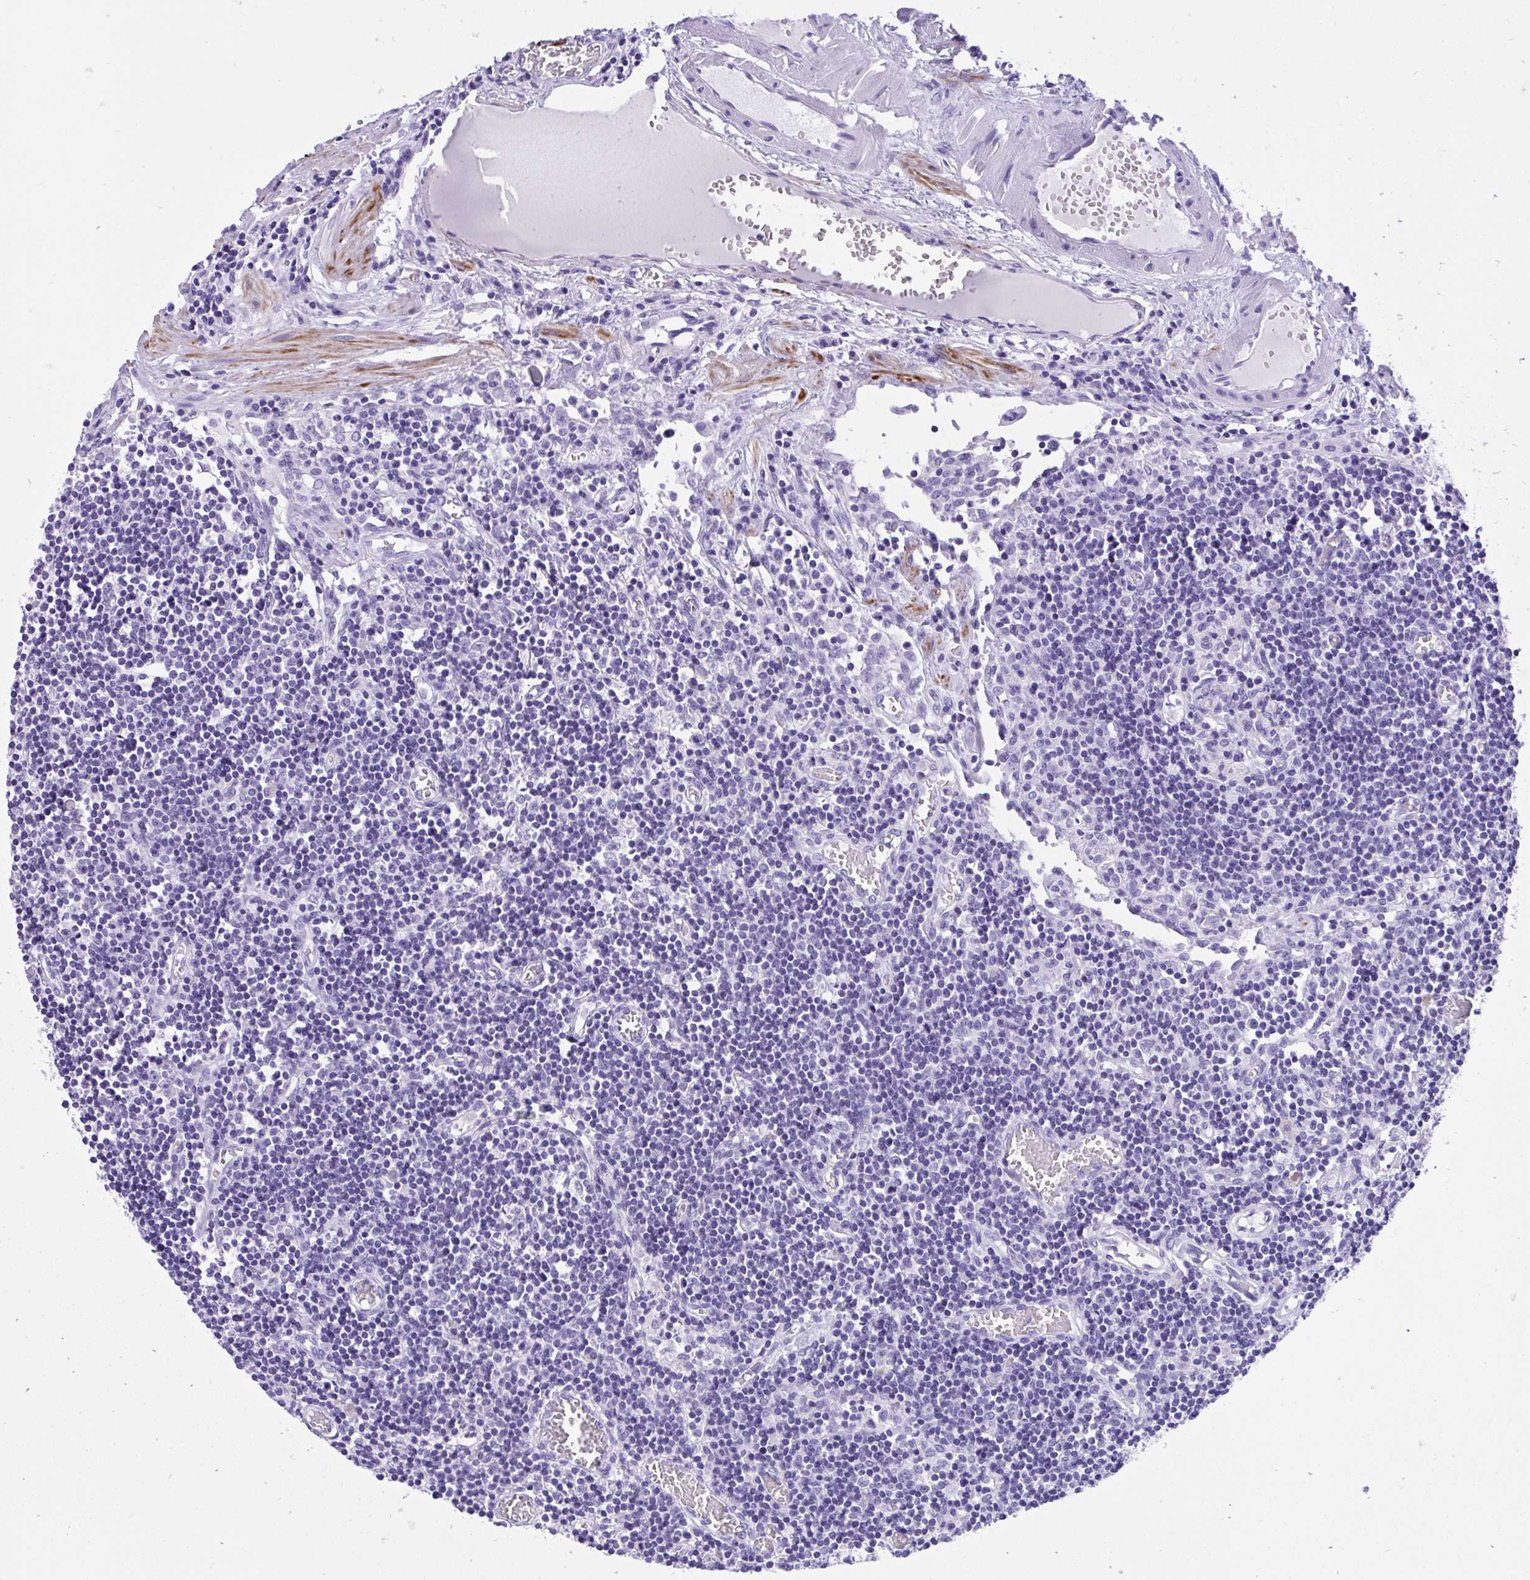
{"staining": {"intensity": "negative", "quantity": "none", "location": "none"}, "tissue": "lymph node", "cell_type": "Germinal center cells", "image_type": "normal", "snomed": [{"axis": "morphology", "description": "Normal tissue, NOS"}, {"axis": "topography", "description": "Lymph node"}], "caption": "A high-resolution image shows immunohistochemistry (IHC) staining of unremarkable lymph node, which reveals no significant staining in germinal center cells.", "gene": "KCNN4", "patient": {"sex": "male", "age": 66}}